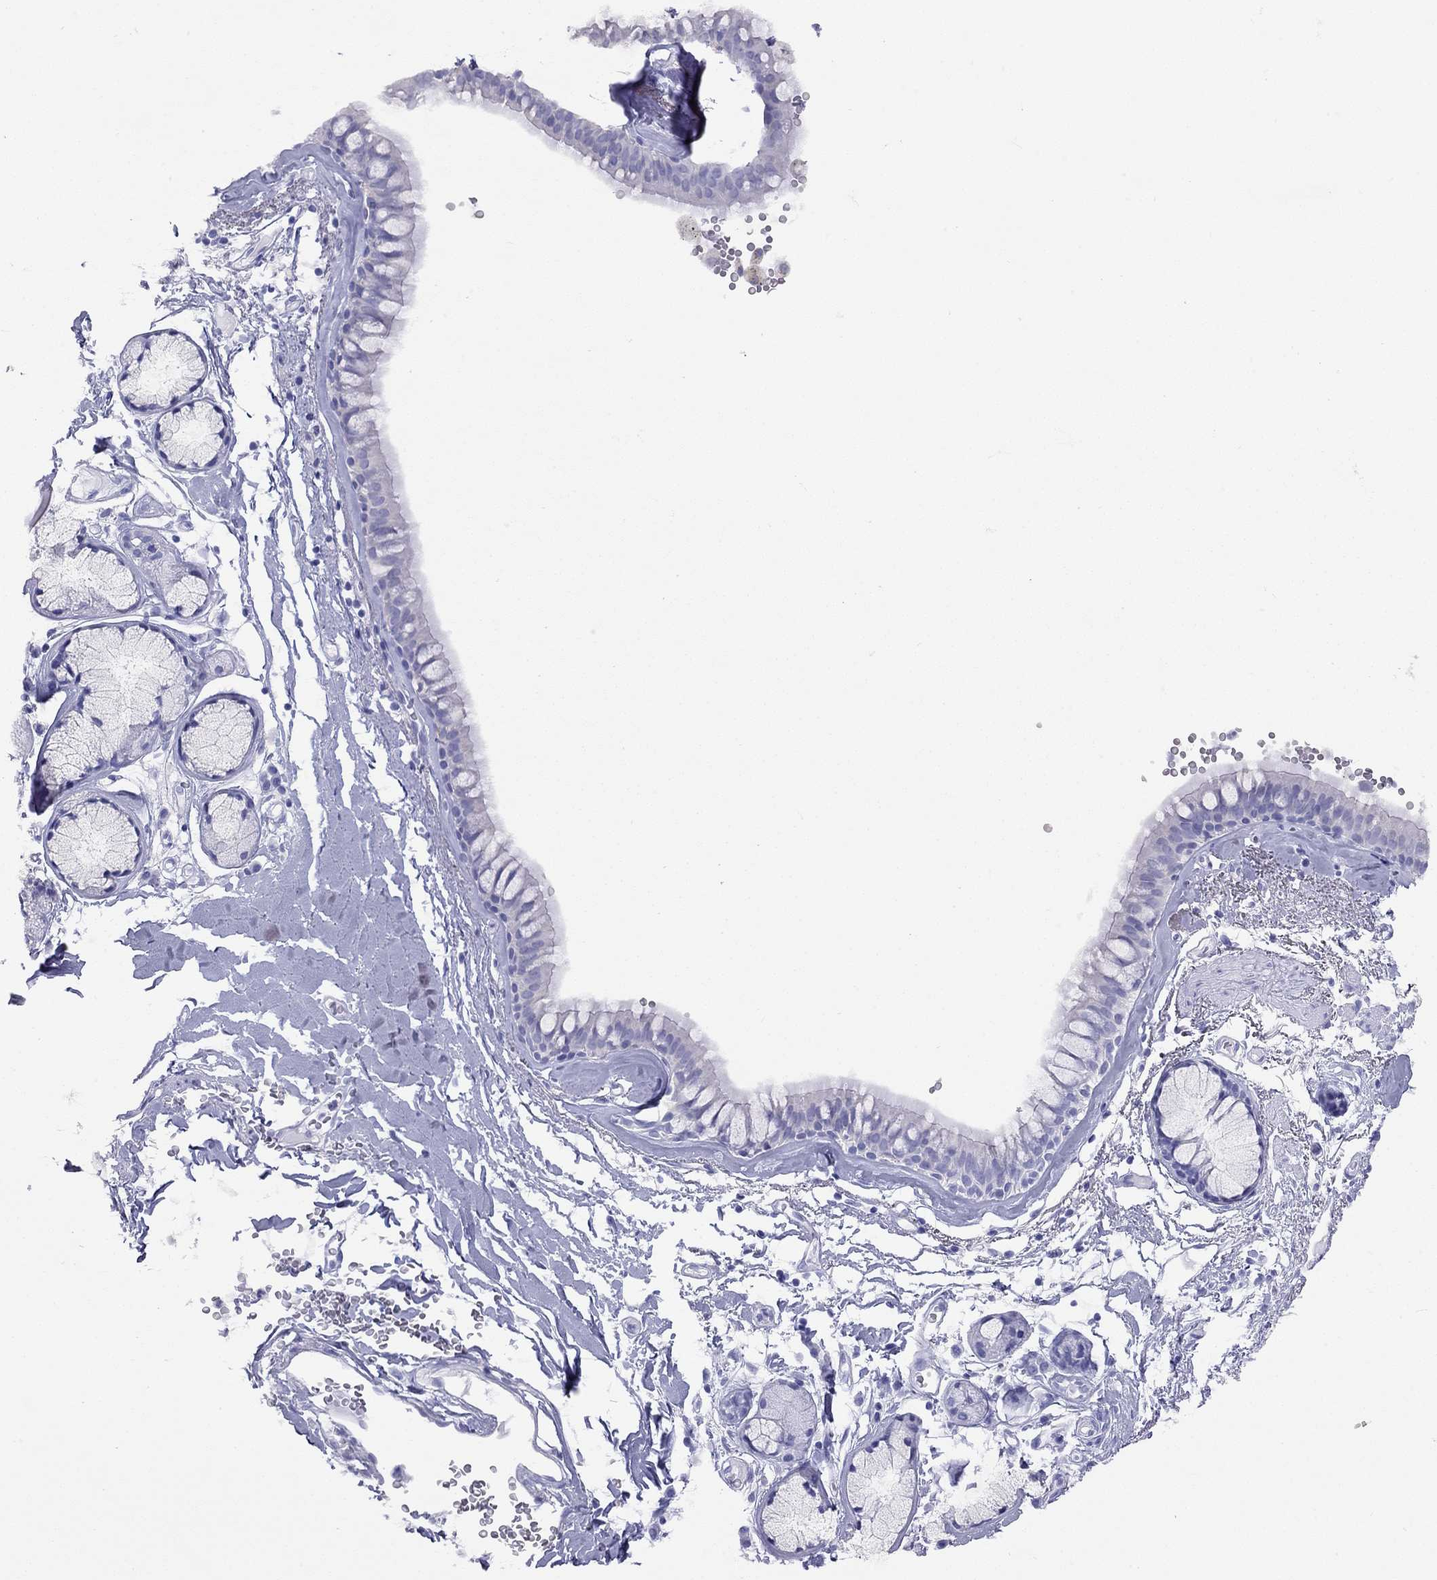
{"staining": {"intensity": "negative", "quantity": "none", "location": "none"}, "tissue": "bronchus", "cell_type": "Respiratory epithelial cells", "image_type": "normal", "snomed": [{"axis": "morphology", "description": "Normal tissue, NOS"}, {"axis": "morphology", "description": "Squamous cell carcinoma, NOS"}, {"axis": "topography", "description": "Cartilage tissue"}, {"axis": "topography", "description": "Bronchus"}], "caption": "This is a histopathology image of IHC staining of benign bronchus, which shows no expression in respiratory epithelial cells. The staining is performed using DAB brown chromogen with nuclei counter-stained in using hematoxylin.", "gene": "HLA", "patient": {"sex": "male", "age": 72}}